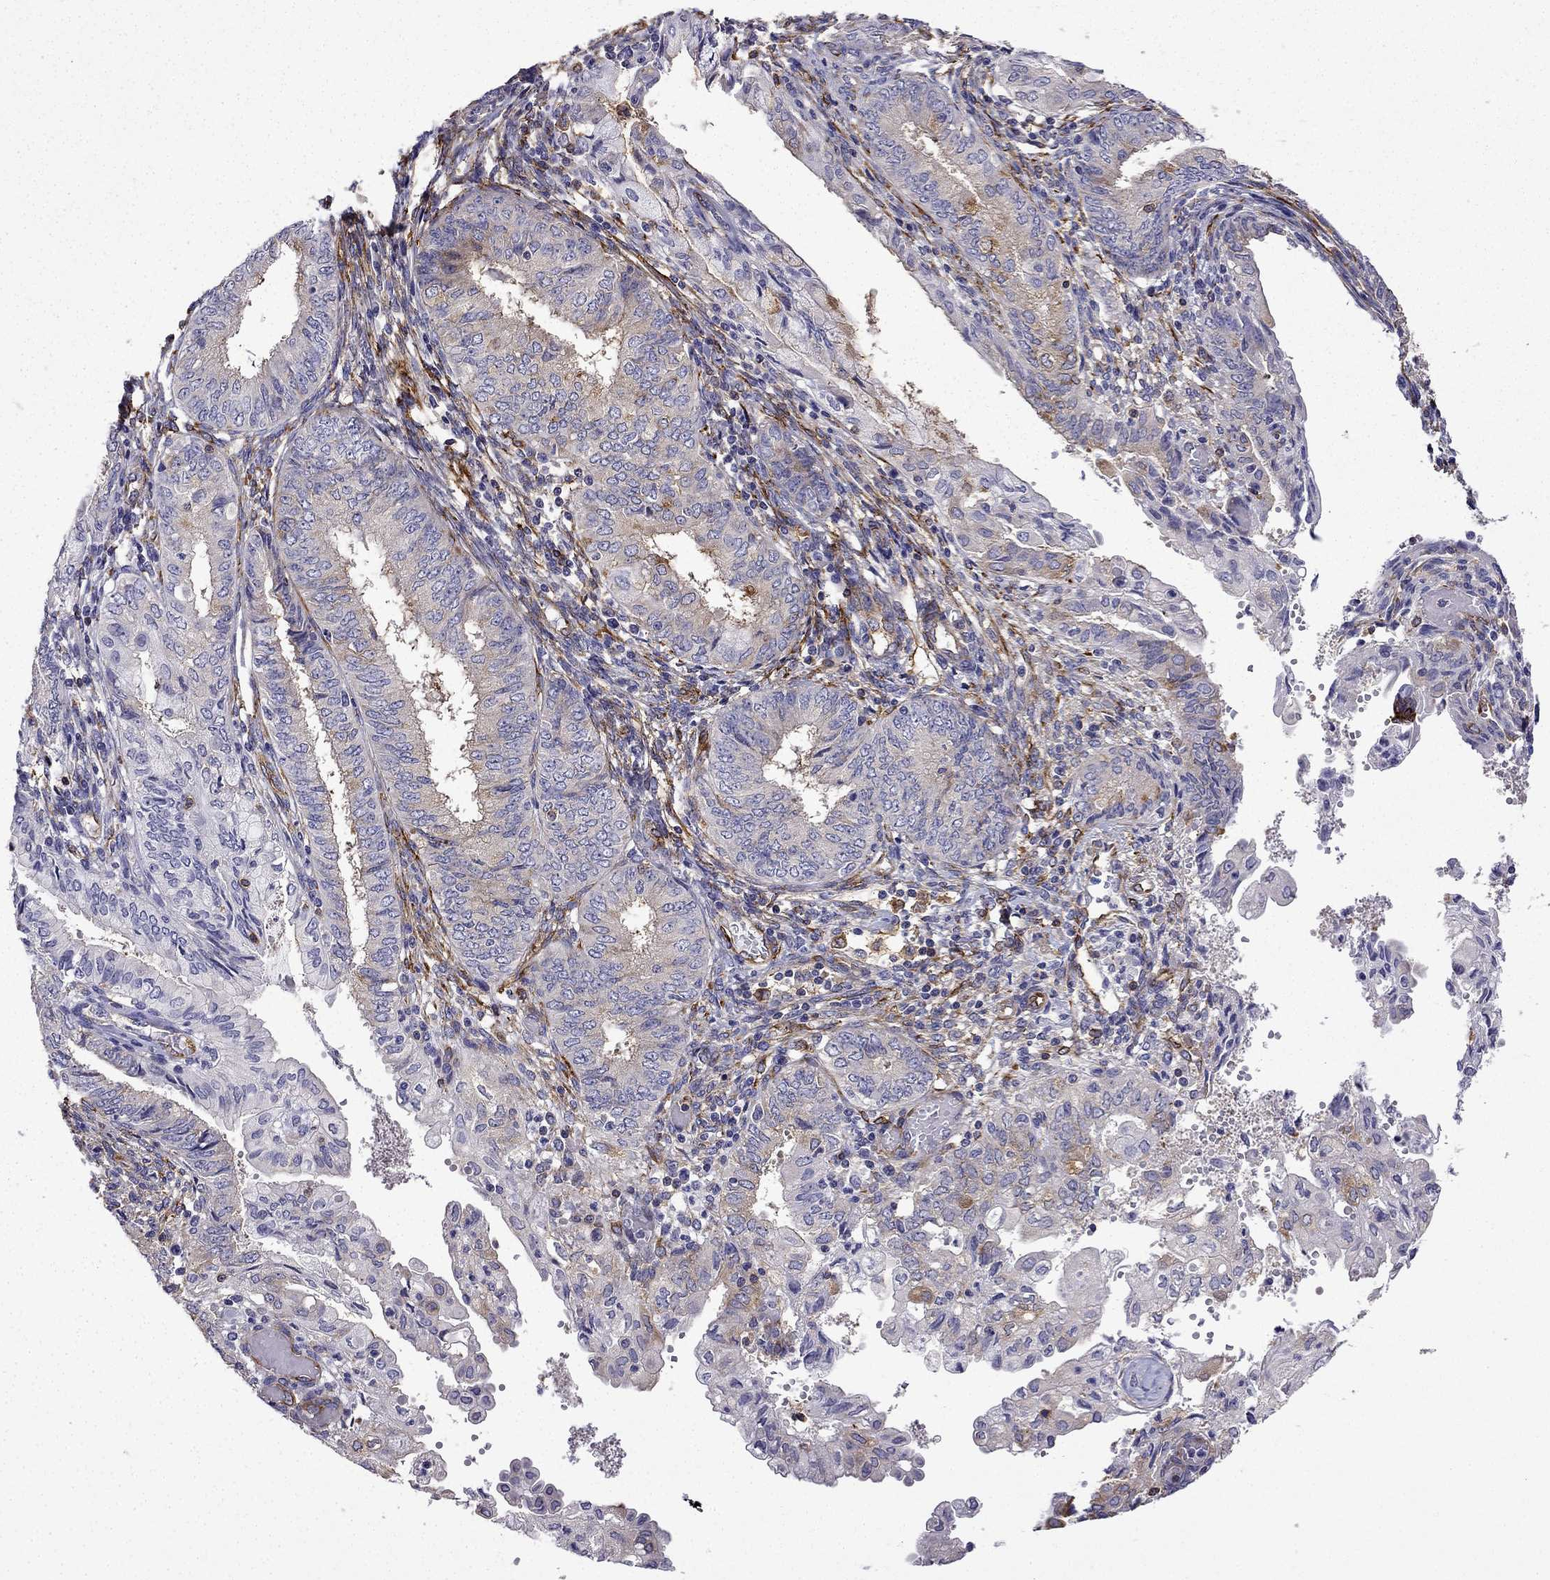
{"staining": {"intensity": "moderate", "quantity": "<25%", "location": "cytoplasmic/membranous"}, "tissue": "endometrial cancer", "cell_type": "Tumor cells", "image_type": "cancer", "snomed": [{"axis": "morphology", "description": "Adenocarcinoma, NOS"}, {"axis": "topography", "description": "Endometrium"}], "caption": "DAB immunohistochemical staining of endometrial cancer displays moderate cytoplasmic/membranous protein staining in approximately <25% of tumor cells. Nuclei are stained in blue.", "gene": "MAP4", "patient": {"sex": "female", "age": 68}}